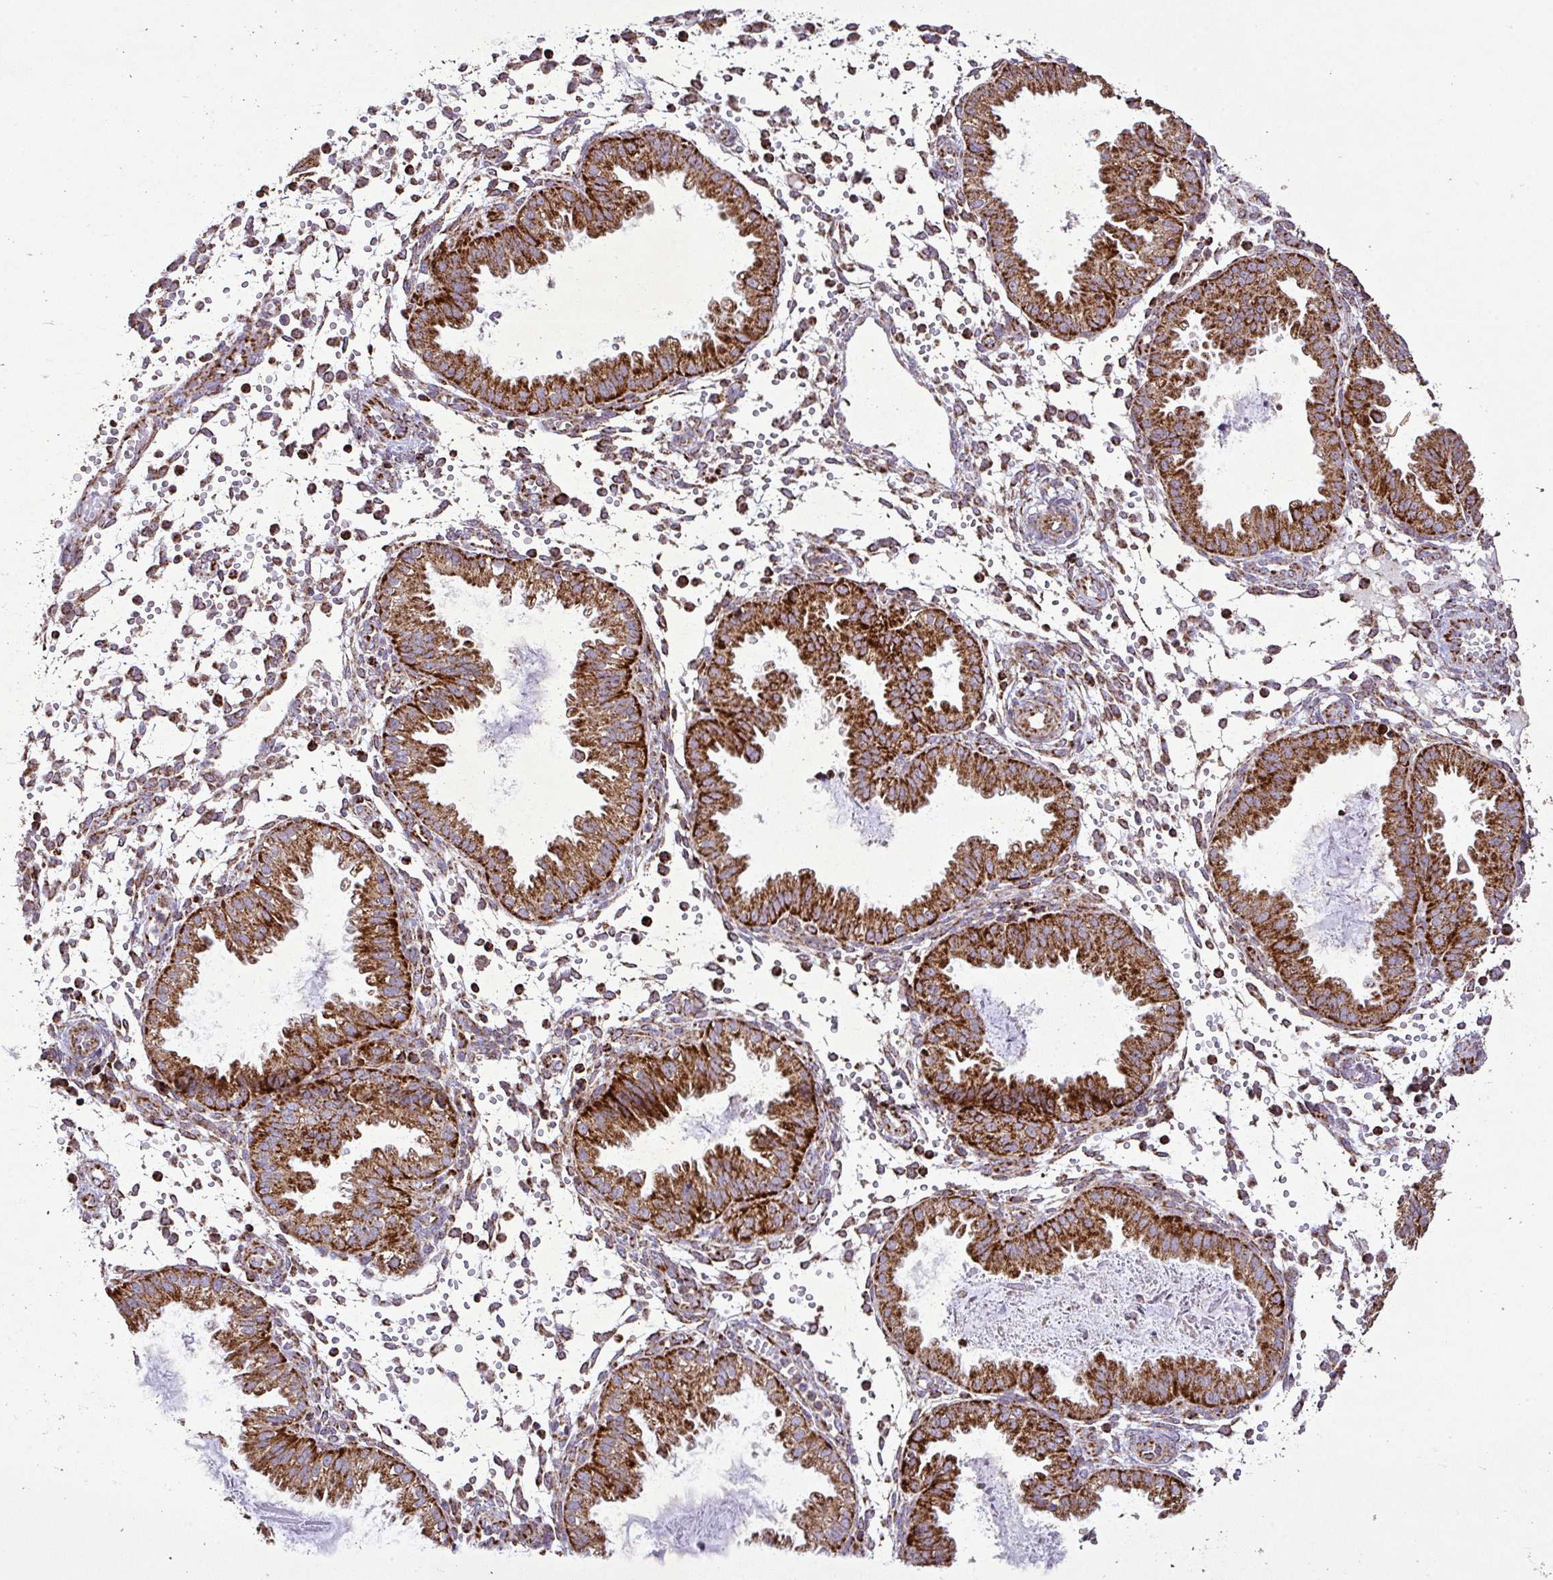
{"staining": {"intensity": "moderate", "quantity": "25%-75%", "location": "cytoplasmic/membranous"}, "tissue": "endometrium", "cell_type": "Cells in endometrial stroma", "image_type": "normal", "snomed": [{"axis": "morphology", "description": "Normal tissue, NOS"}, {"axis": "topography", "description": "Endometrium"}], "caption": "Immunohistochemical staining of normal human endometrium displays 25%-75% levels of moderate cytoplasmic/membranous protein expression in approximately 25%-75% of cells in endometrial stroma.", "gene": "AGK", "patient": {"sex": "female", "age": 33}}